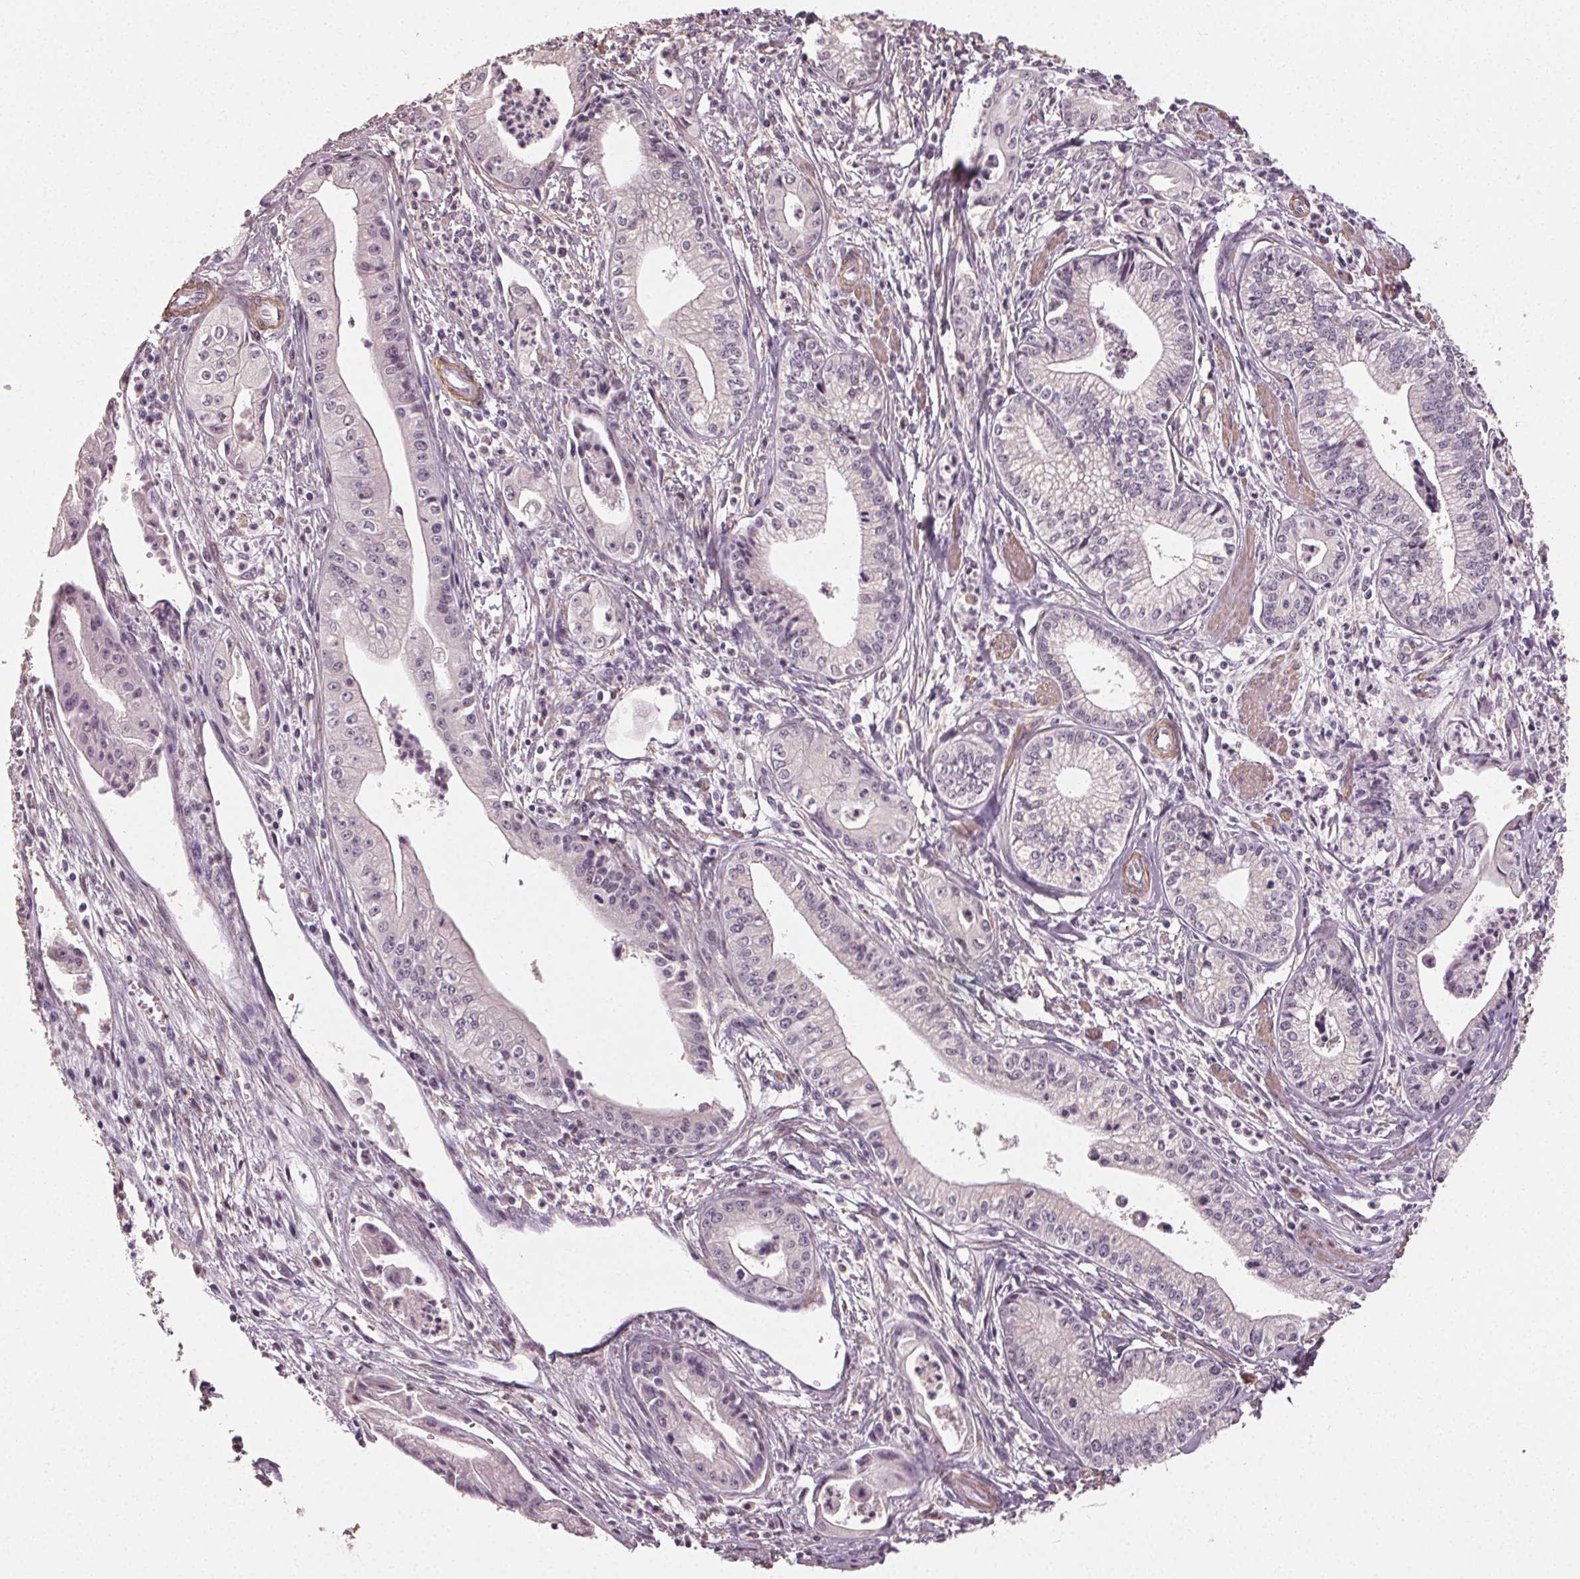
{"staining": {"intensity": "negative", "quantity": "none", "location": "none"}, "tissue": "pancreatic cancer", "cell_type": "Tumor cells", "image_type": "cancer", "snomed": [{"axis": "morphology", "description": "Adenocarcinoma, NOS"}, {"axis": "topography", "description": "Pancreas"}], "caption": "DAB (3,3'-diaminobenzidine) immunohistochemical staining of human adenocarcinoma (pancreatic) displays no significant staining in tumor cells.", "gene": "PKP1", "patient": {"sex": "female", "age": 65}}